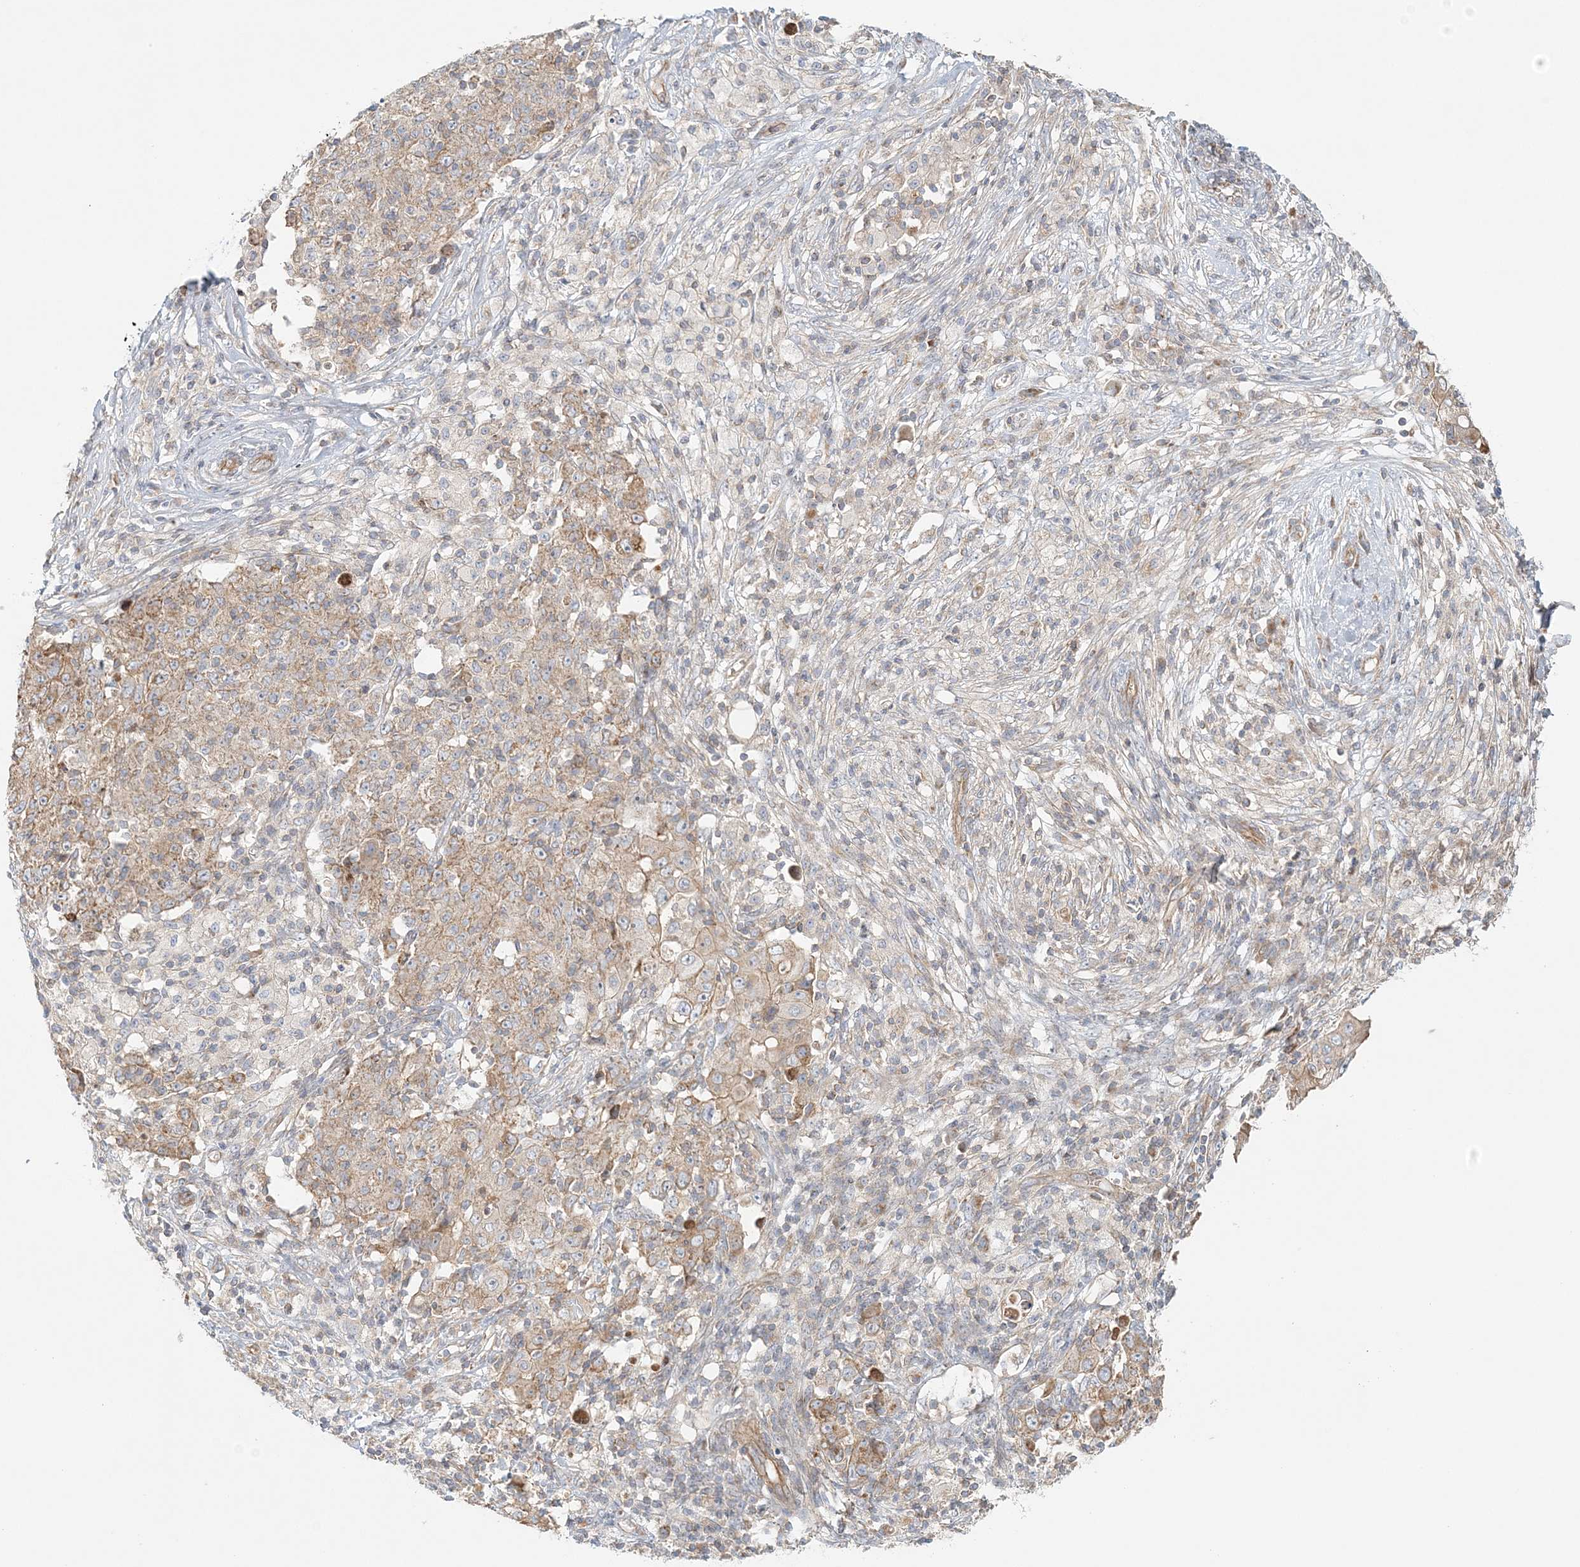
{"staining": {"intensity": "moderate", "quantity": ">75%", "location": "cytoplasmic/membranous"}, "tissue": "ovarian cancer", "cell_type": "Tumor cells", "image_type": "cancer", "snomed": [{"axis": "morphology", "description": "Carcinoma, endometroid"}, {"axis": "topography", "description": "Ovary"}], "caption": "Human ovarian cancer stained with a protein marker reveals moderate staining in tumor cells.", "gene": "KIAA0232", "patient": {"sex": "female", "age": 42}}